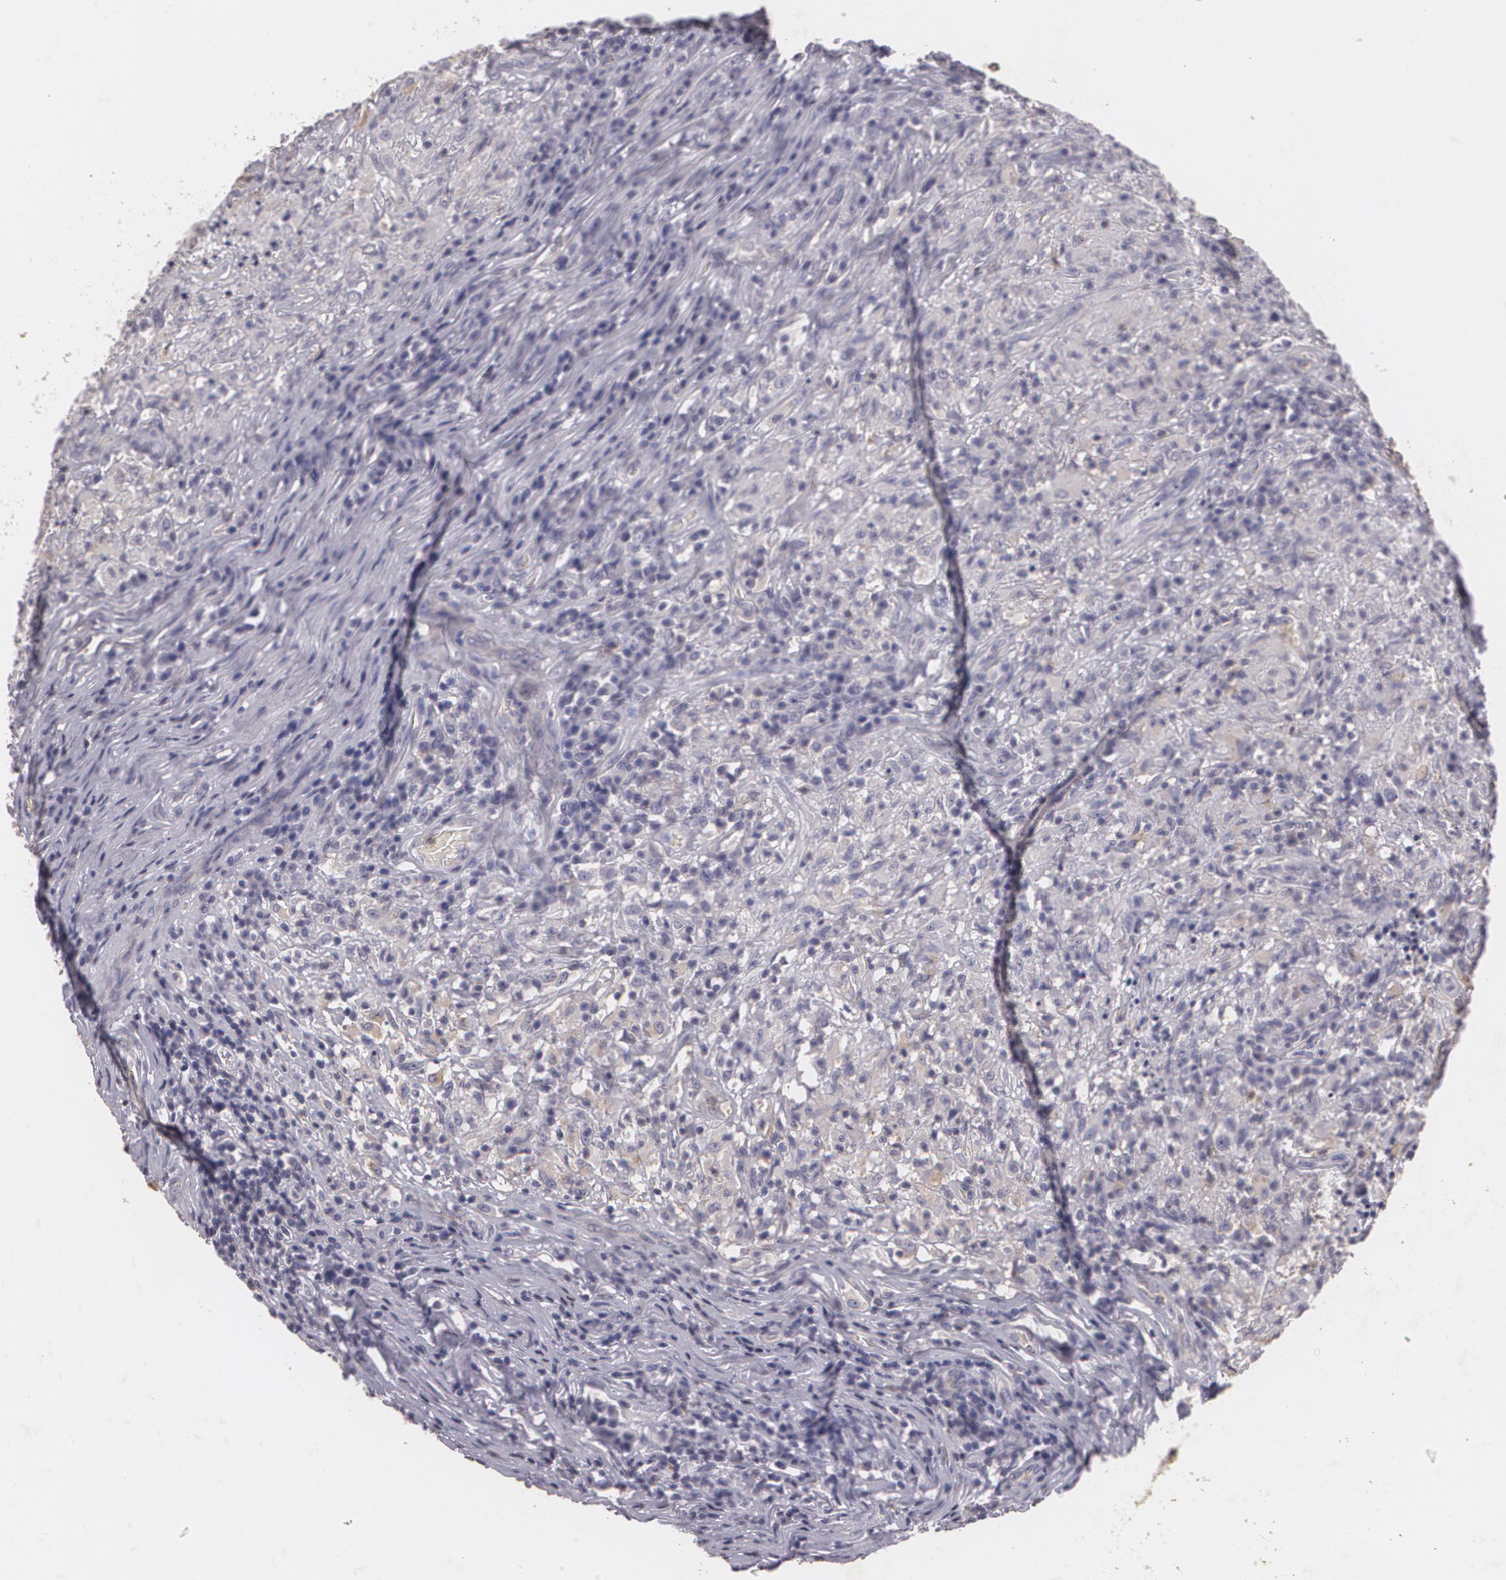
{"staining": {"intensity": "weak", "quantity": "25%-75%", "location": "cytoplasmic/membranous"}, "tissue": "testis cancer", "cell_type": "Tumor cells", "image_type": "cancer", "snomed": [{"axis": "morphology", "description": "Seminoma, NOS"}, {"axis": "topography", "description": "Testis"}], "caption": "Immunohistochemistry (IHC) staining of testis seminoma, which shows low levels of weak cytoplasmic/membranous positivity in about 25%-75% of tumor cells indicating weak cytoplasmic/membranous protein expression. The staining was performed using DAB (brown) for protein detection and nuclei were counterstained in hematoxylin (blue).", "gene": "KCNA4", "patient": {"sex": "male", "age": 34}}